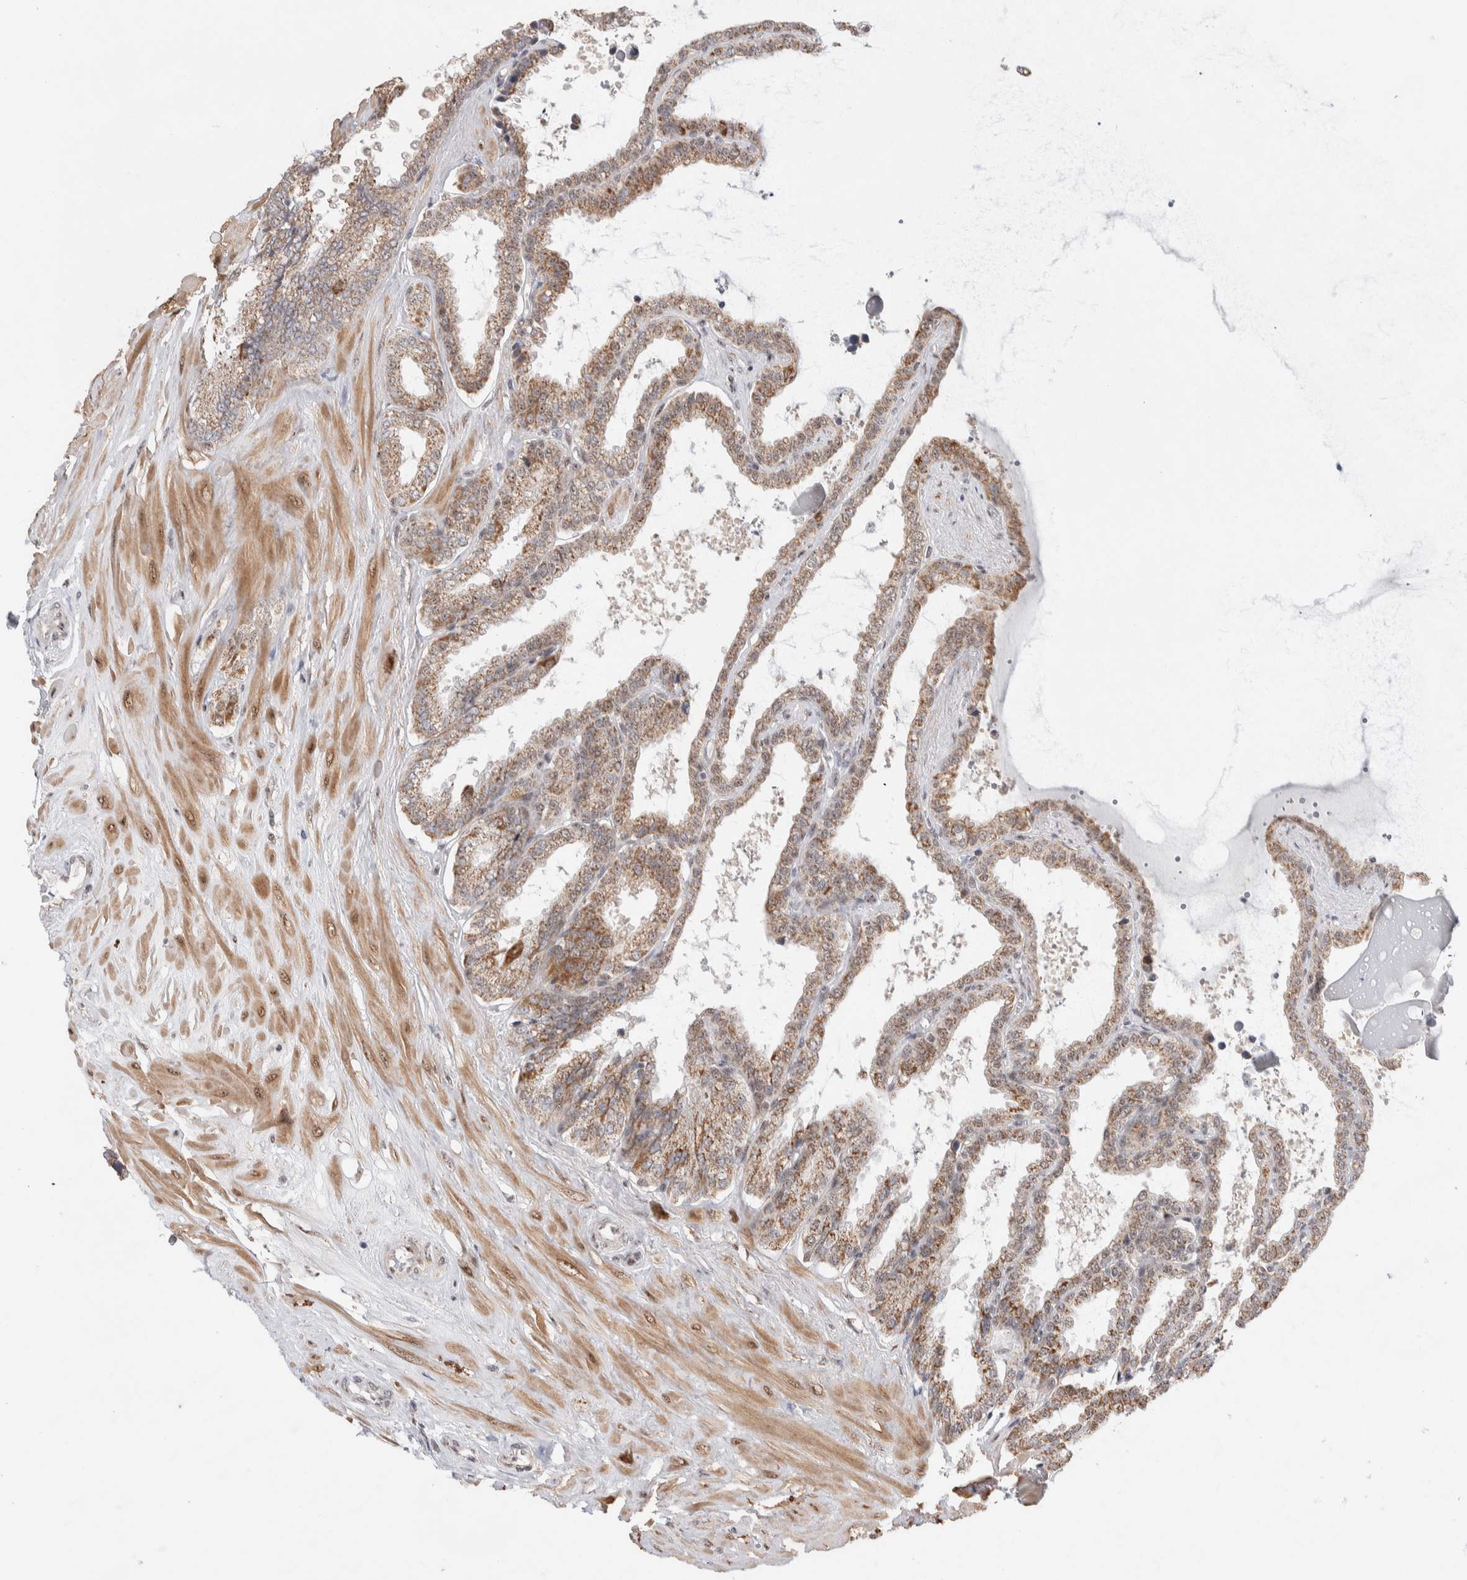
{"staining": {"intensity": "moderate", "quantity": "25%-75%", "location": "cytoplasmic/membranous,nuclear"}, "tissue": "seminal vesicle", "cell_type": "Glandular cells", "image_type": "normal", "snomed": [{"axis": "morphology", "description": "Normal tissue, NOS"}, {"axis": "topography", "description": "Seminal veicle"}], "caption": "About 25%-75% of glandular cells in unremarkable seminal vesicle reveal moderate cytoplasmic/membranous,nuclear protein positivity as visualized by brown immunohistochemical staining.", "gene": "ZNF695", "patient": {"sex": "male", "age": 46}}